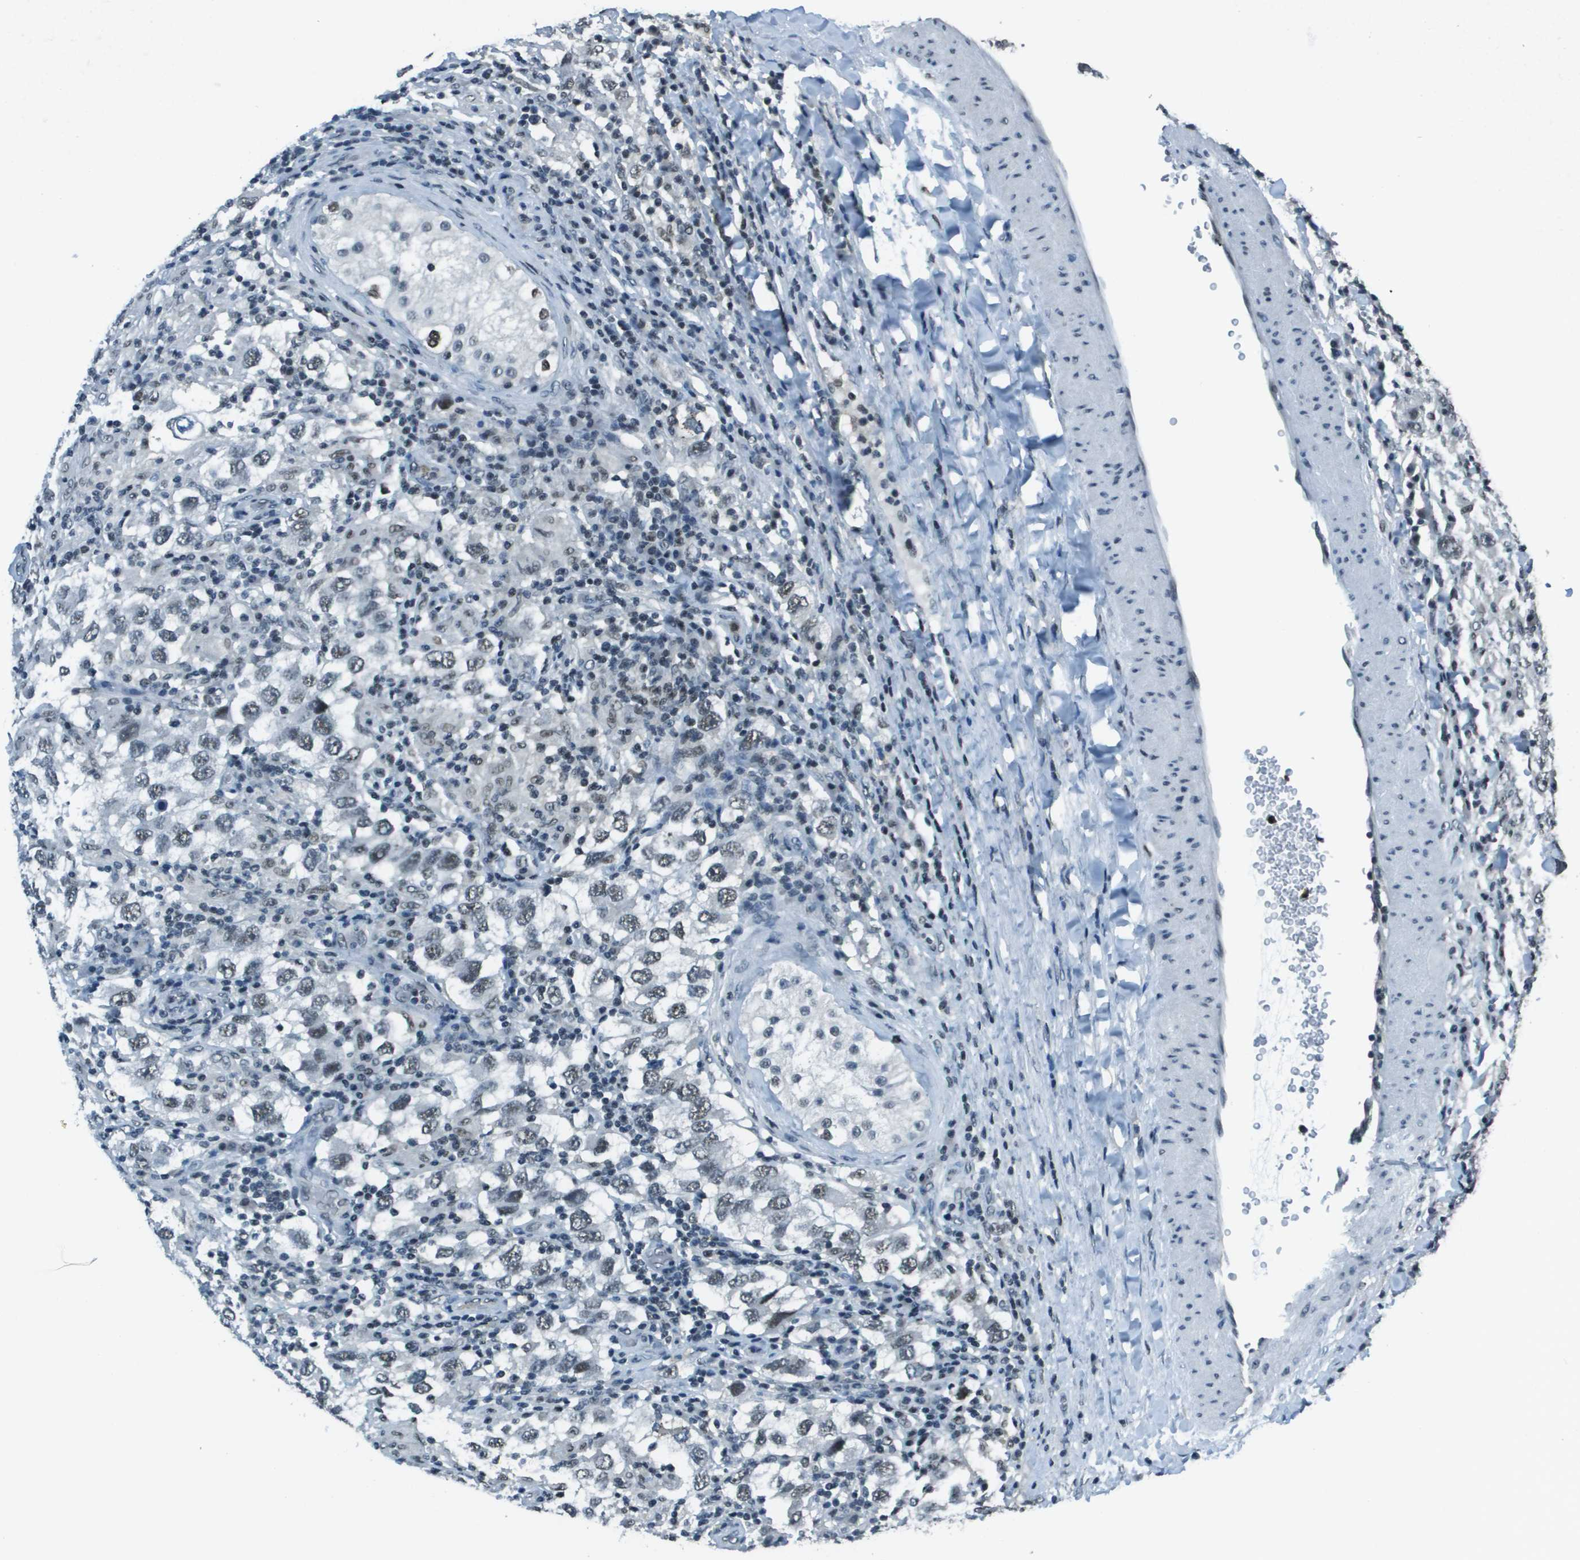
{"staining": {"intensity": "weak", "quantity": "25%-75%", "location": "nuclear"}, "tissue": "testis cancer", "cell_type": "Tumor cells", "image_type": "cancer", "snomed": [{"axis": "morphology", "description": "Carcinoma, Embryonal, NOS"}, {"axis": "topography", "description": "Testis"}], "caption": "Testis cancer (embryonal carcinoma) stained with a brown dye demonstrates weak nuclear positive positivity in approximately 25%-75% of tumor cells.", "gene": "DEPDC1", "patient": {"sex": "male", "age": 21}}